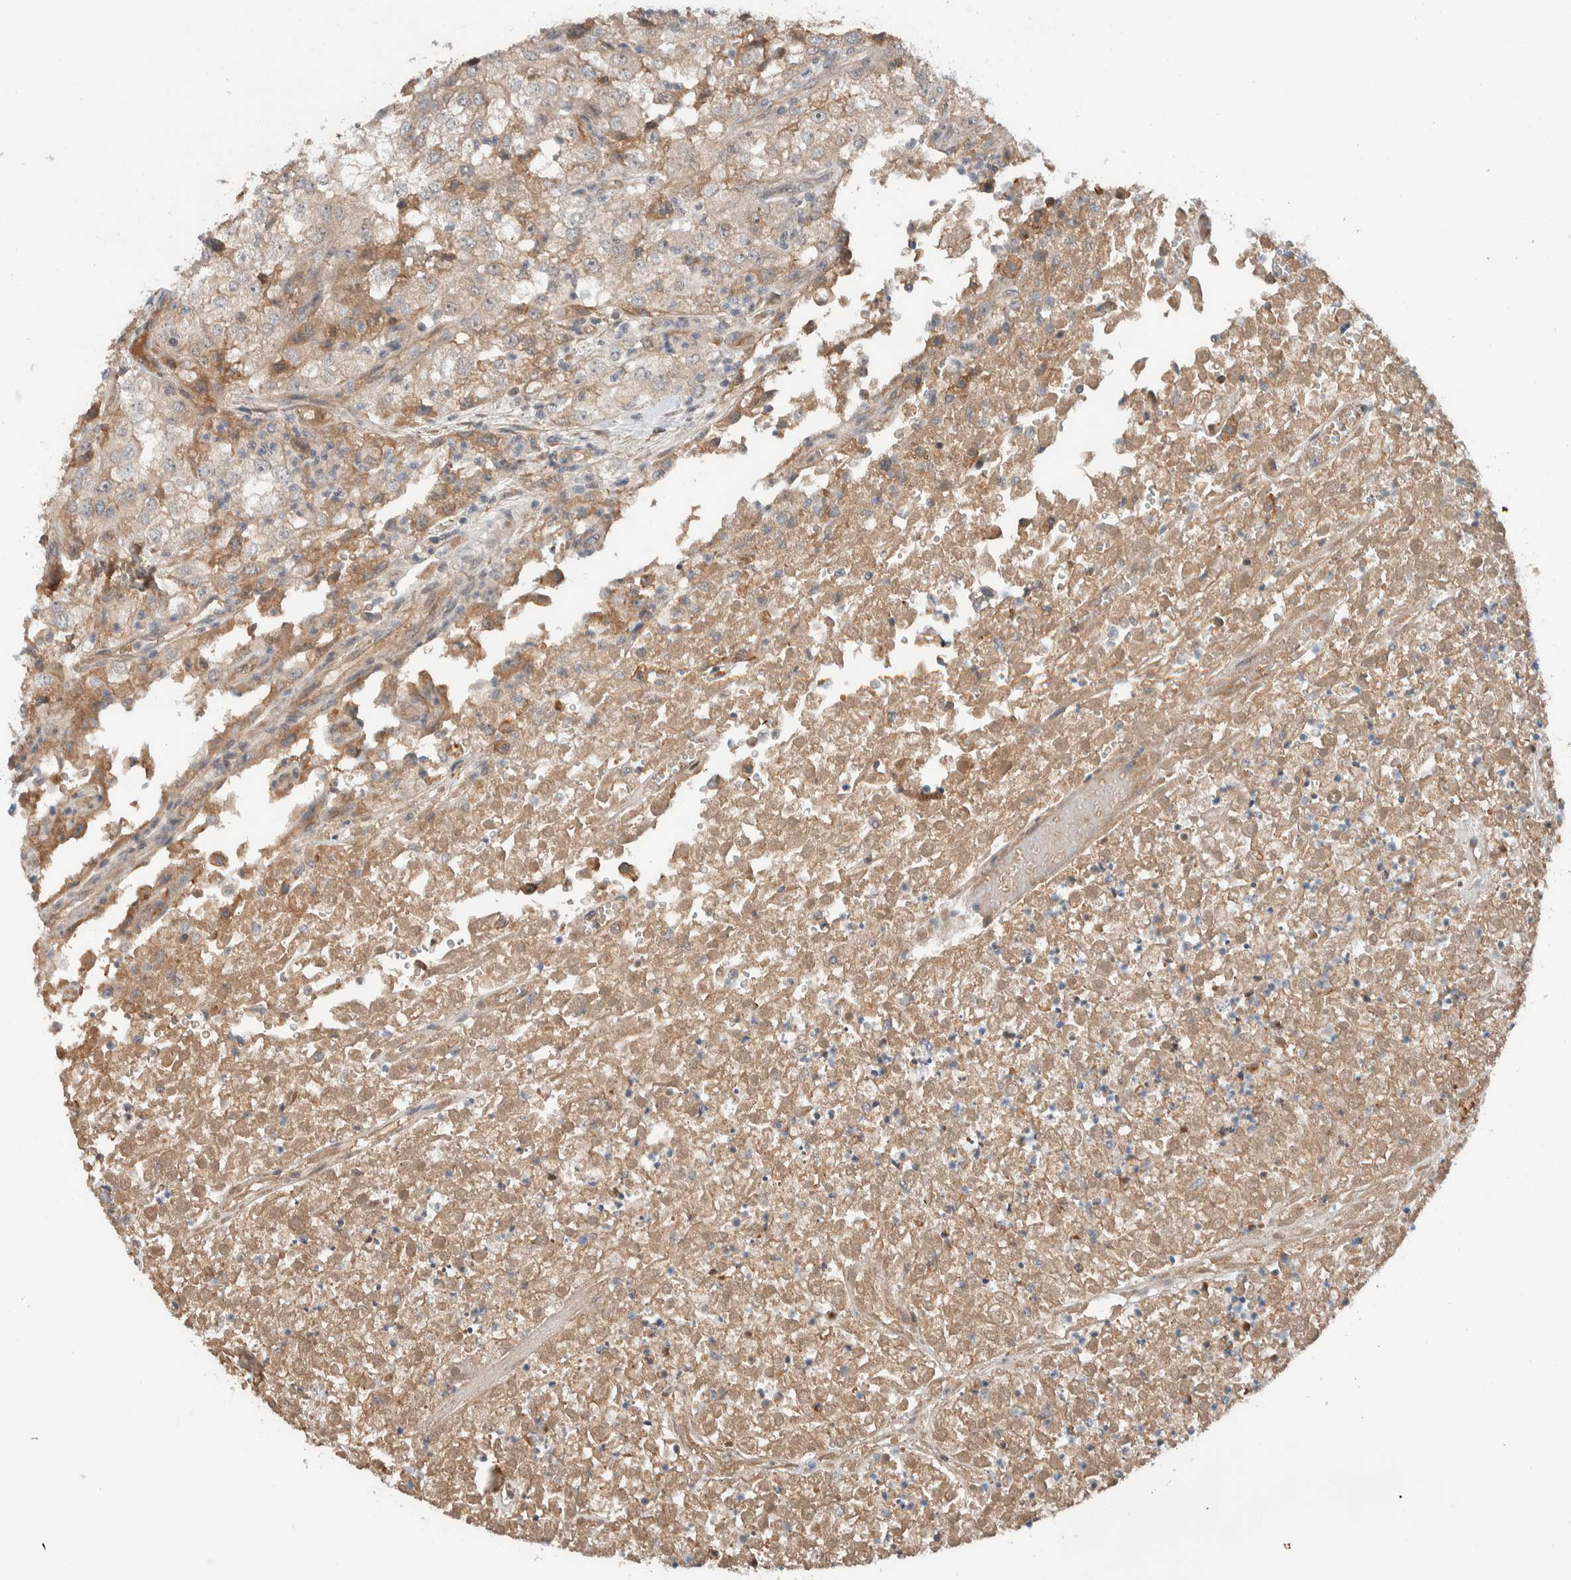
{"staining": {"intensity": "moderate", "quantity": "<25%", "location": "cytoplasmic/membranous"}, "tissue": "renal cancer", "cell_type": "Tumor cells", "image_type": "cancer", "snomed": [{"axis": "morphology", "description": "Adenocarcinoma, NOS"}, {"axis": "topography", "description": "Kidney"}], "caption": "Immunohistochemistry (IHC) of human renal cancer (adenocarcinoma) exhibits low levels of moderate cytoplasmic/membranous expression in approximately <25% of tumor cells. The staining was performed using DAB (3,3'-diaminobenzidine) to visualize the protein expression in brown, while the nuclei were stained in blue with hematoxylin (Magnification: 20x).", "gene": "ARMC7", "patient": {"sex": "female", "age": 54}}